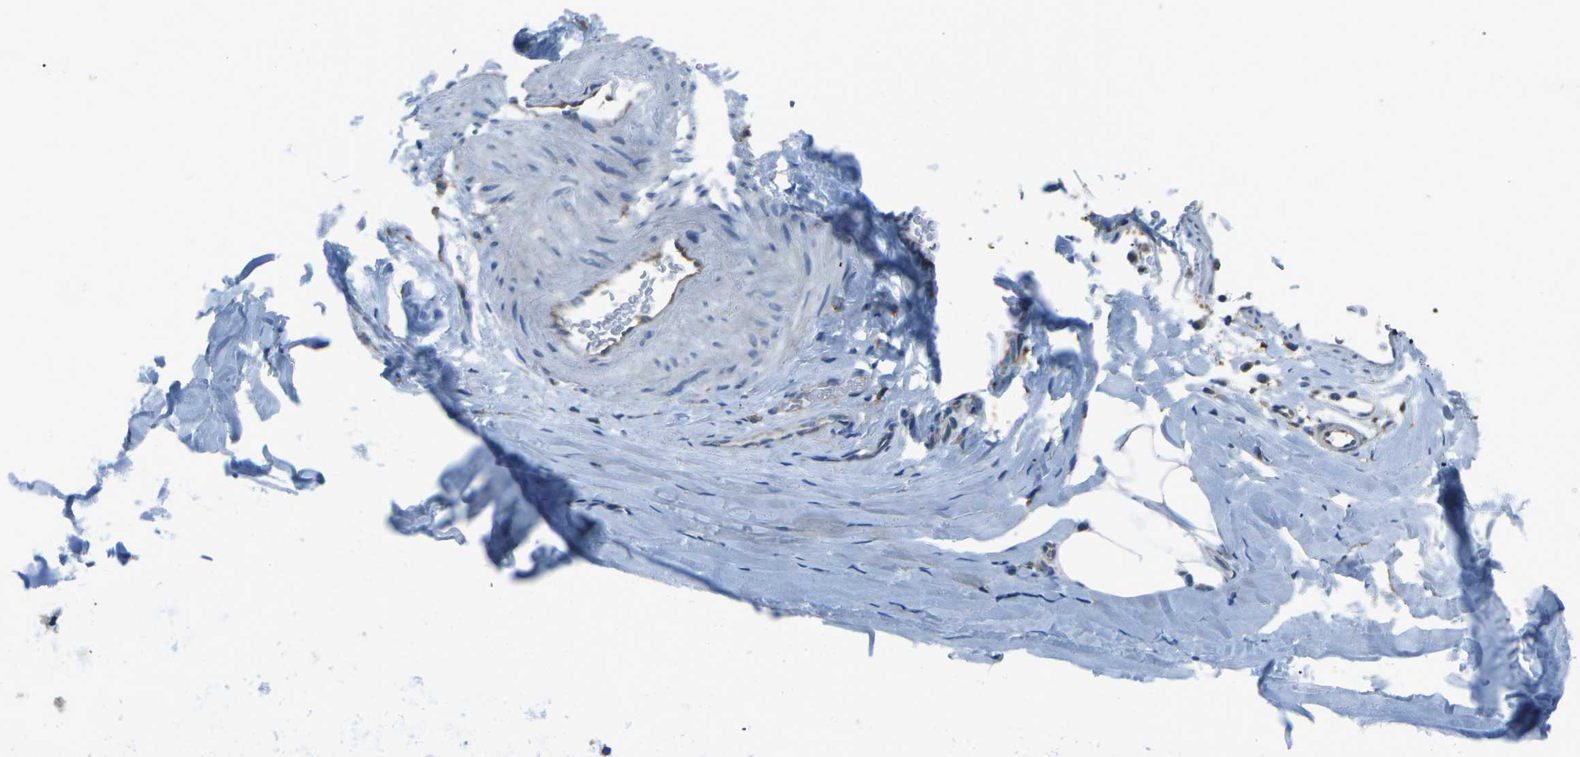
{"staining": {"intensity": "negative", "quantity": "none", "location": "none"}, "tissue": "adipose tissue", "cell_type": "Adipocytes", "image_type": "normal", "snomed": [{"axis": "morphology", "description": "Normal tissue, NOS"}, {"axis": "topography", "description": "Cartilage tissue"}, {"axis": "topography", "description": "Bronchus"}], "caption": "Immunohistochemistry (IHC) histopathology image of unremarkable adipose tissue: adipose tissue stained with DAB displays no significant protein staining in adipocytes. (Stains: DAB (3,3'-diaminobenzidine) IHC with hematoxylin counter stain, Microscopy: brightfield microscopy at high magnification).", "gene": "CDK17", "patient": {"sex": "female", "age": 53}}